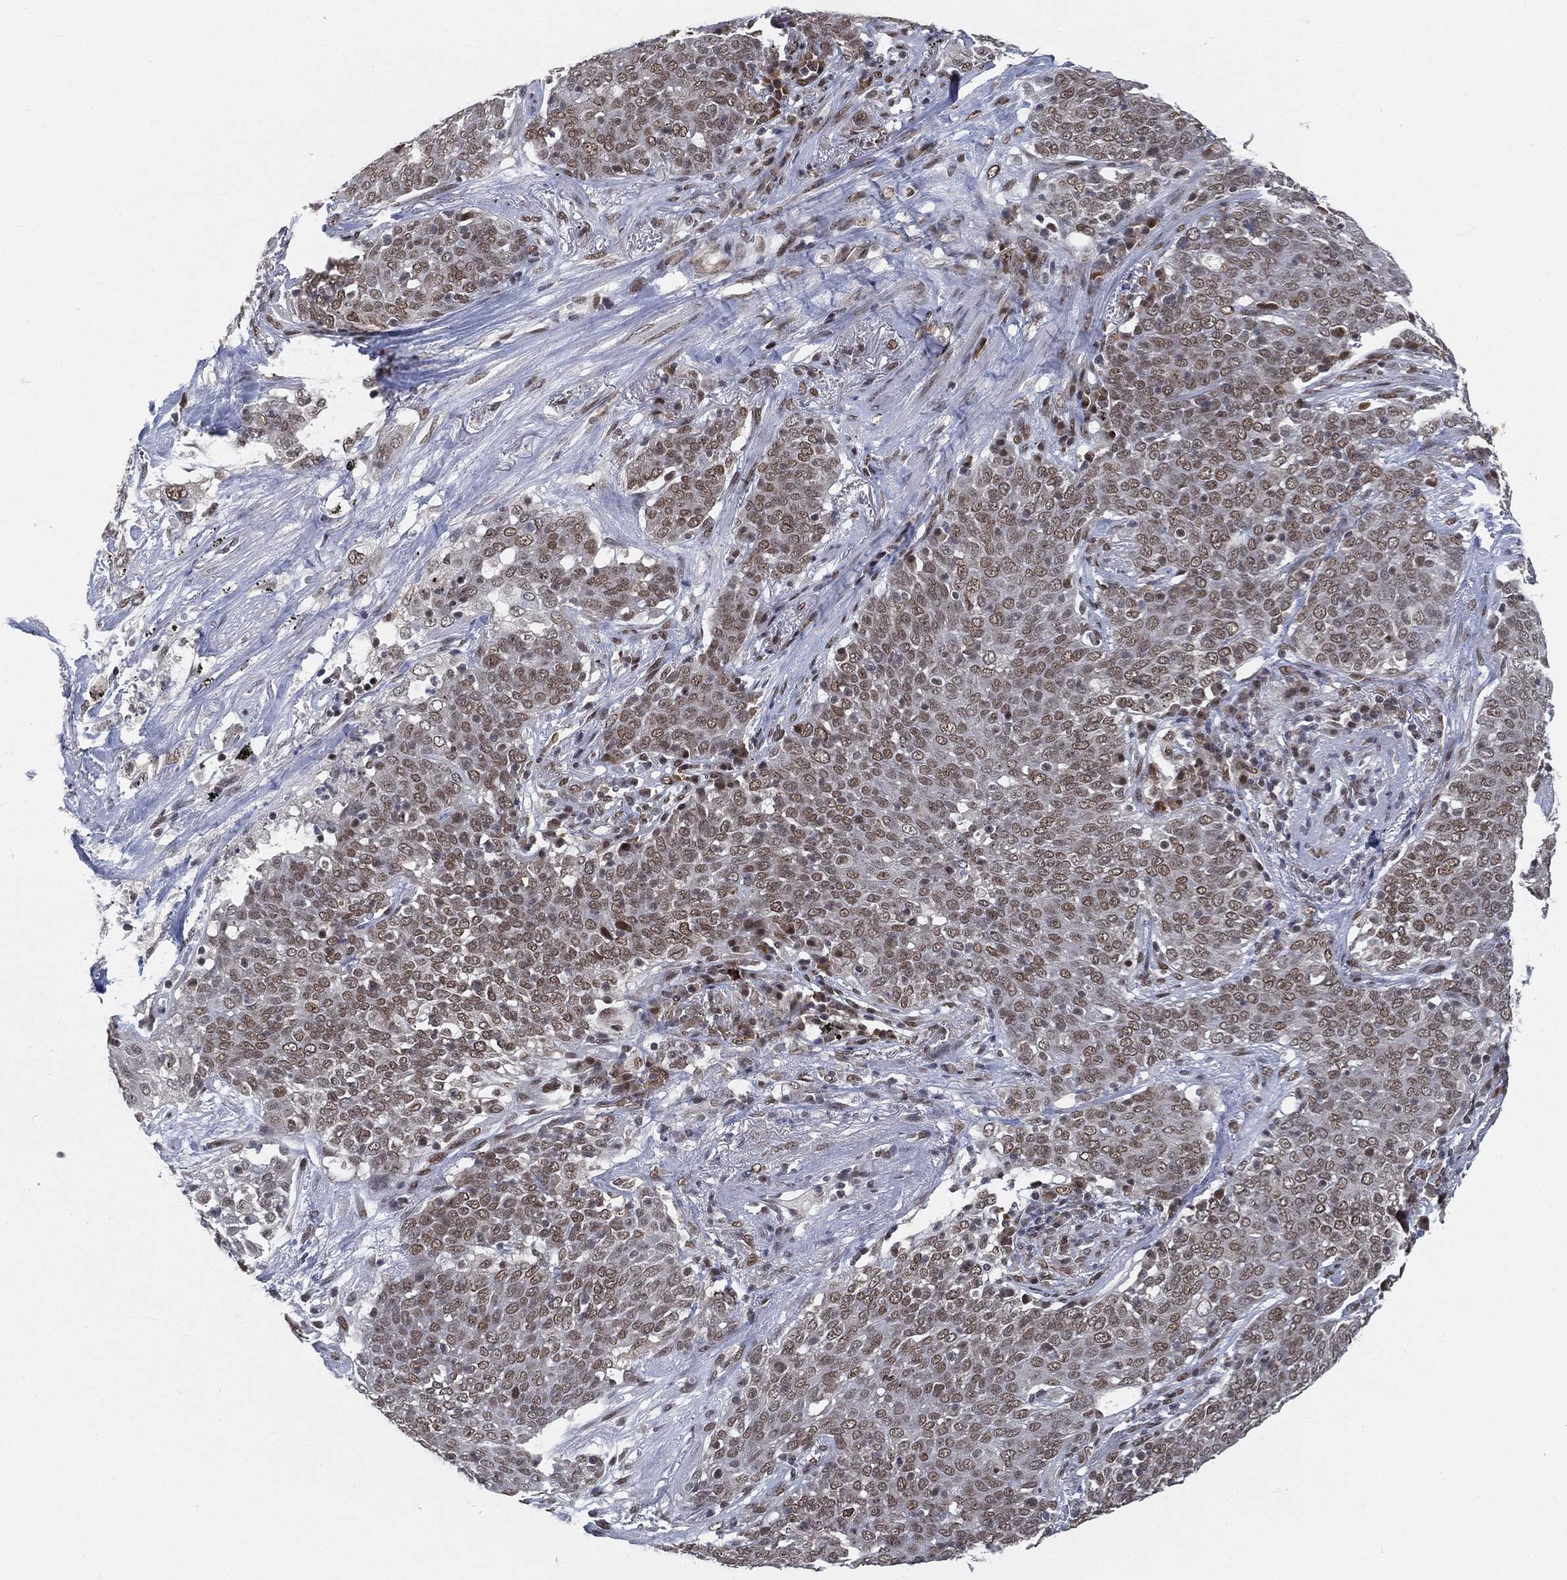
{"staining": {"intensity": "weak", "quantity": "25%-75%", "location": "nuclear"}, "tissue": "lung cancer", "cell_type": "Tumor cells", "image_type": "cancer", "snomed": [{"axis": "morphology", "description": "Squamous cell carcinoma, NOS"}, {"axis": "topography", "description": "Lung"}], "caption": "Lung cancer stained with DAB (3,3'-diaminobenzidine) IHC displays low levels of weak nuclear staining in approximately 25%-75% of tumor cells.", "gene": "YLPM1", "patient": {"sex": "male", "age": 82}}